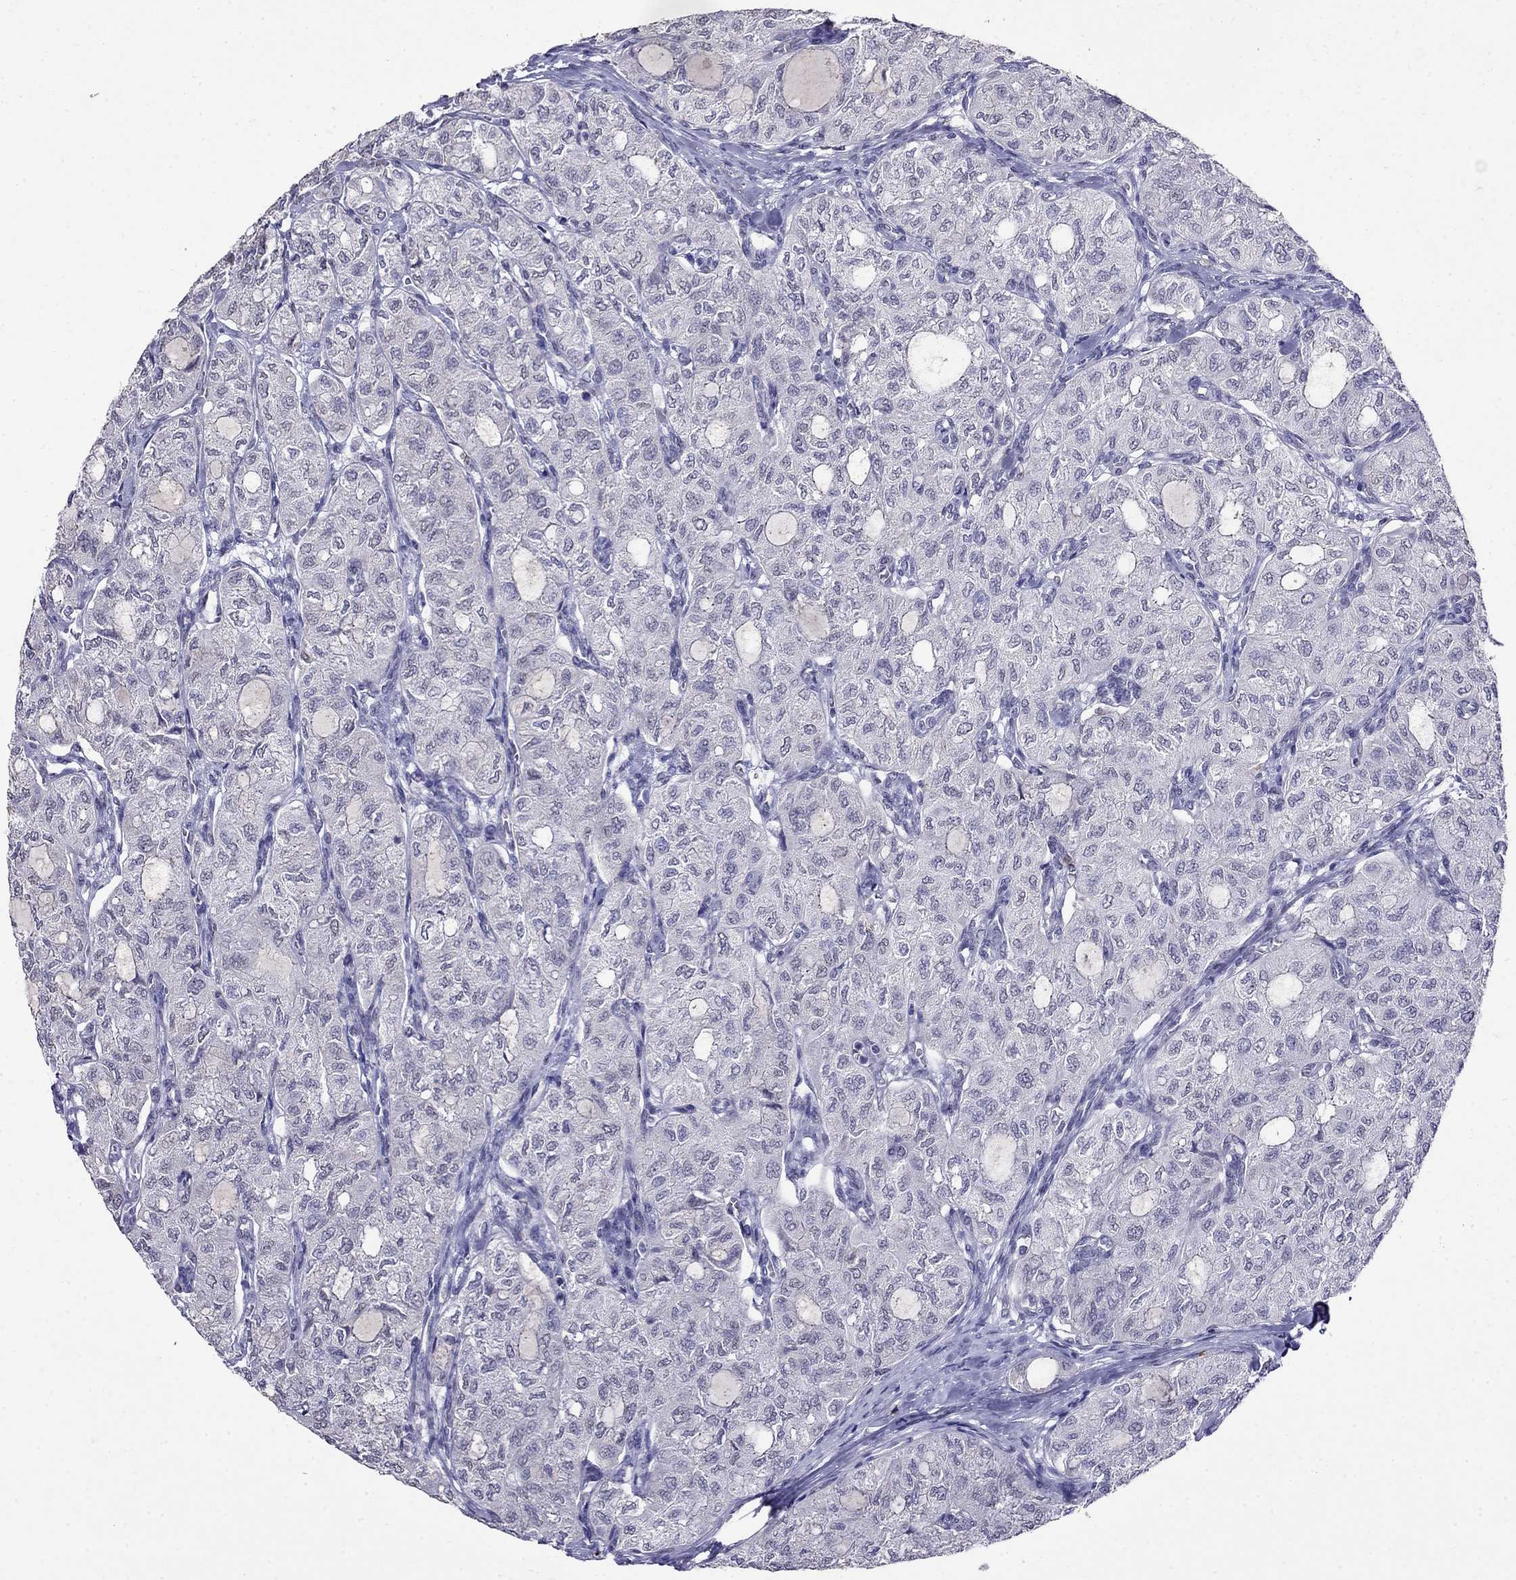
{"staining": {"intensity": "negative", "quantity": "none", "location": "none"}, "tissue": "thyroid cancer", "cell_type": "Tumor cells", "image_type": "cancer", "snomed": [{"axis": "morphology", "description": "Follicular adenoma carcinoma, NOS"}, {"axis": "topography", "description": "Thyroid gland"}], "caption": "Immunohistochemical staining of human thyroid cancer exhibits no significant staining in tumor cells.", "gene": "CD8B", "patient": {"sex": "male", "age": 75}}